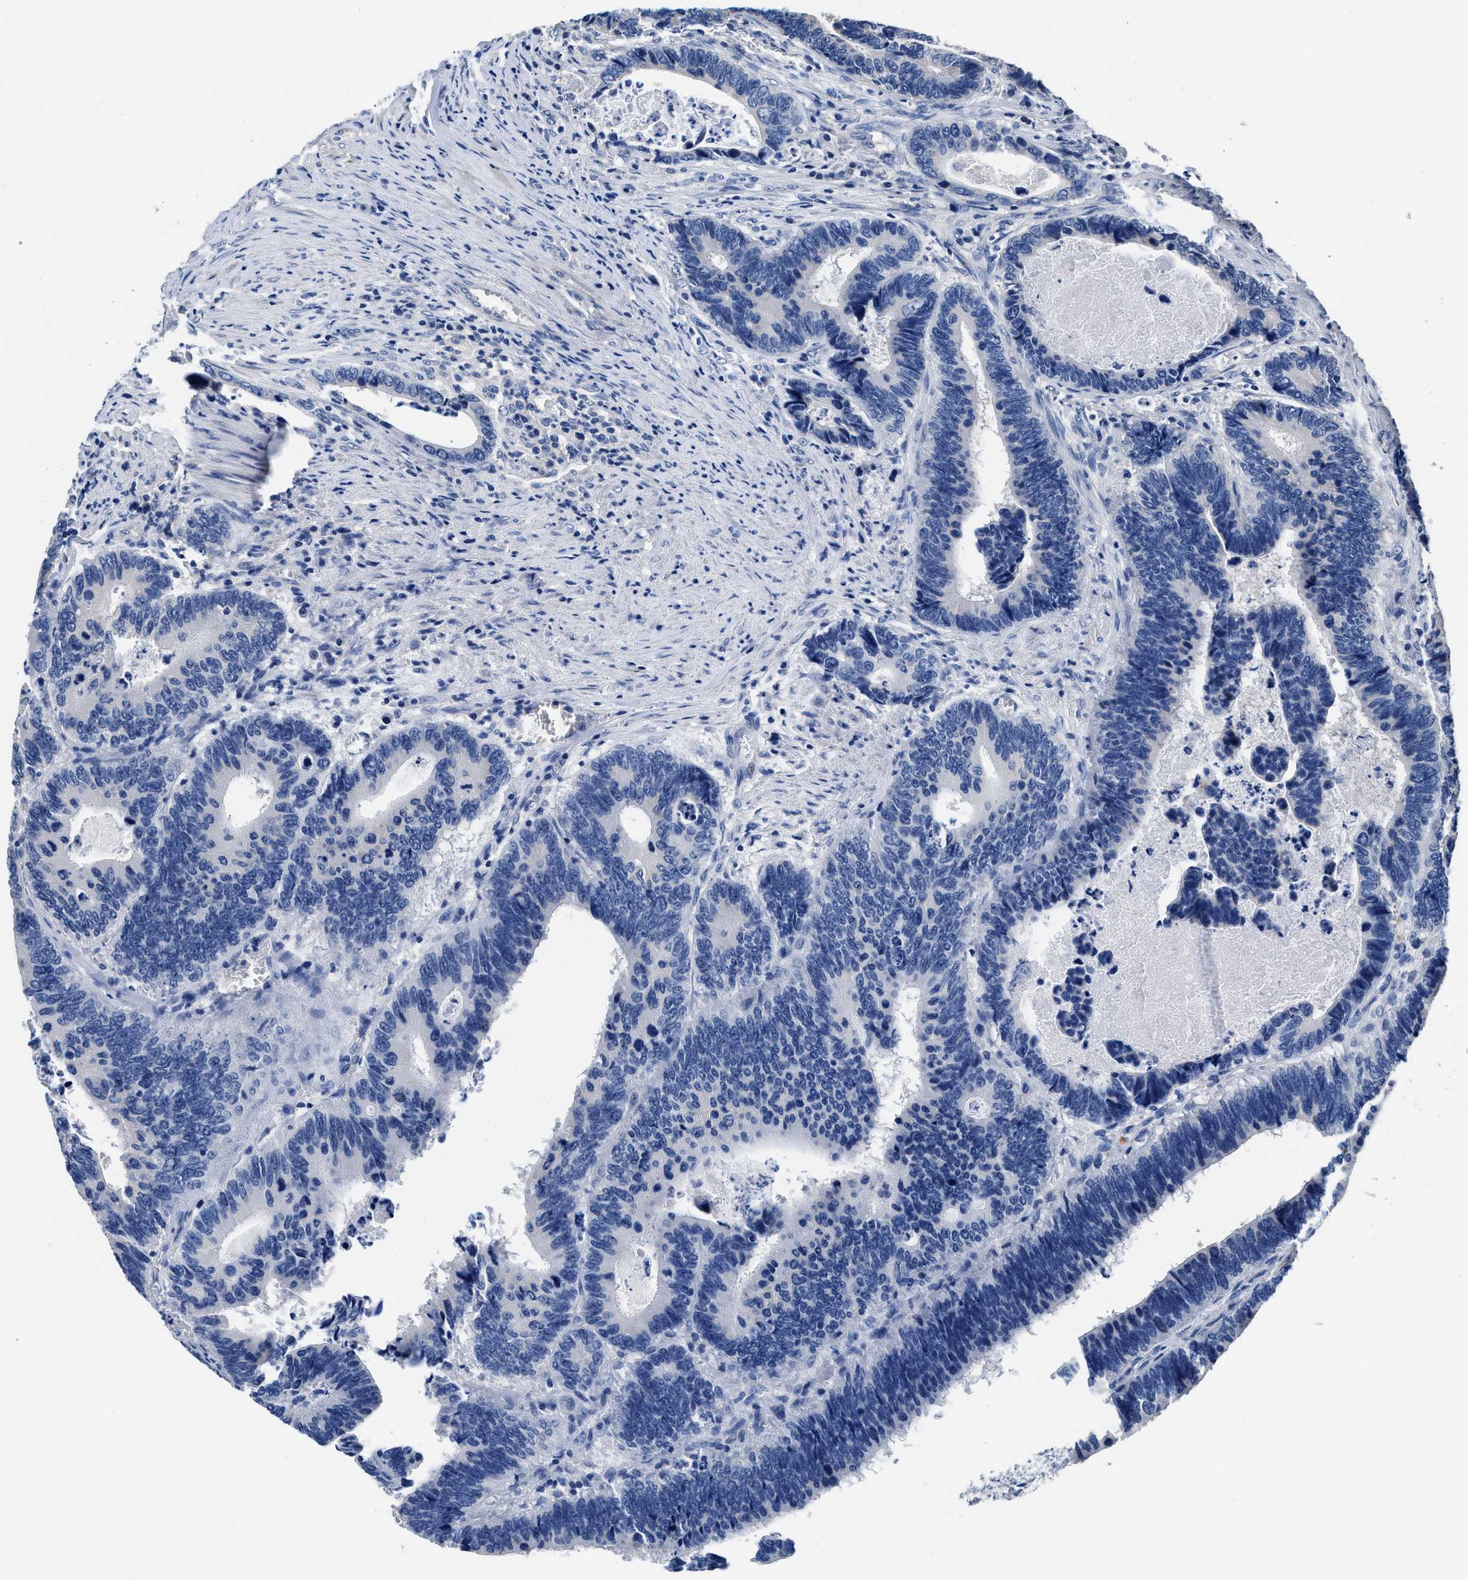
{"staining": {"intensity": "negative", "quantity": "none", "location": "none"}, "tissue": "colorectal cancer", "cell_type": "Tumor cells", "image_type": "cancer", "snomed": [{"axis": "morphology", "description": "Adenocarcinoma, NOS"}, {"axis": "topography", "description": "Colon"}], "caption": "Immunohistochemistry image of adenocarcinoma (colorectal) stained for a protein (brown), which demonstrates no expression in tumor cells. (Stains: DAB (3,3'-diaminobenzidine) IHC with hematoxylin counter stain, Microscopy: brightfield microscopy at high magnification).", "gene": "GSTM1", "patient": {"sex": "male", "age": 72}}